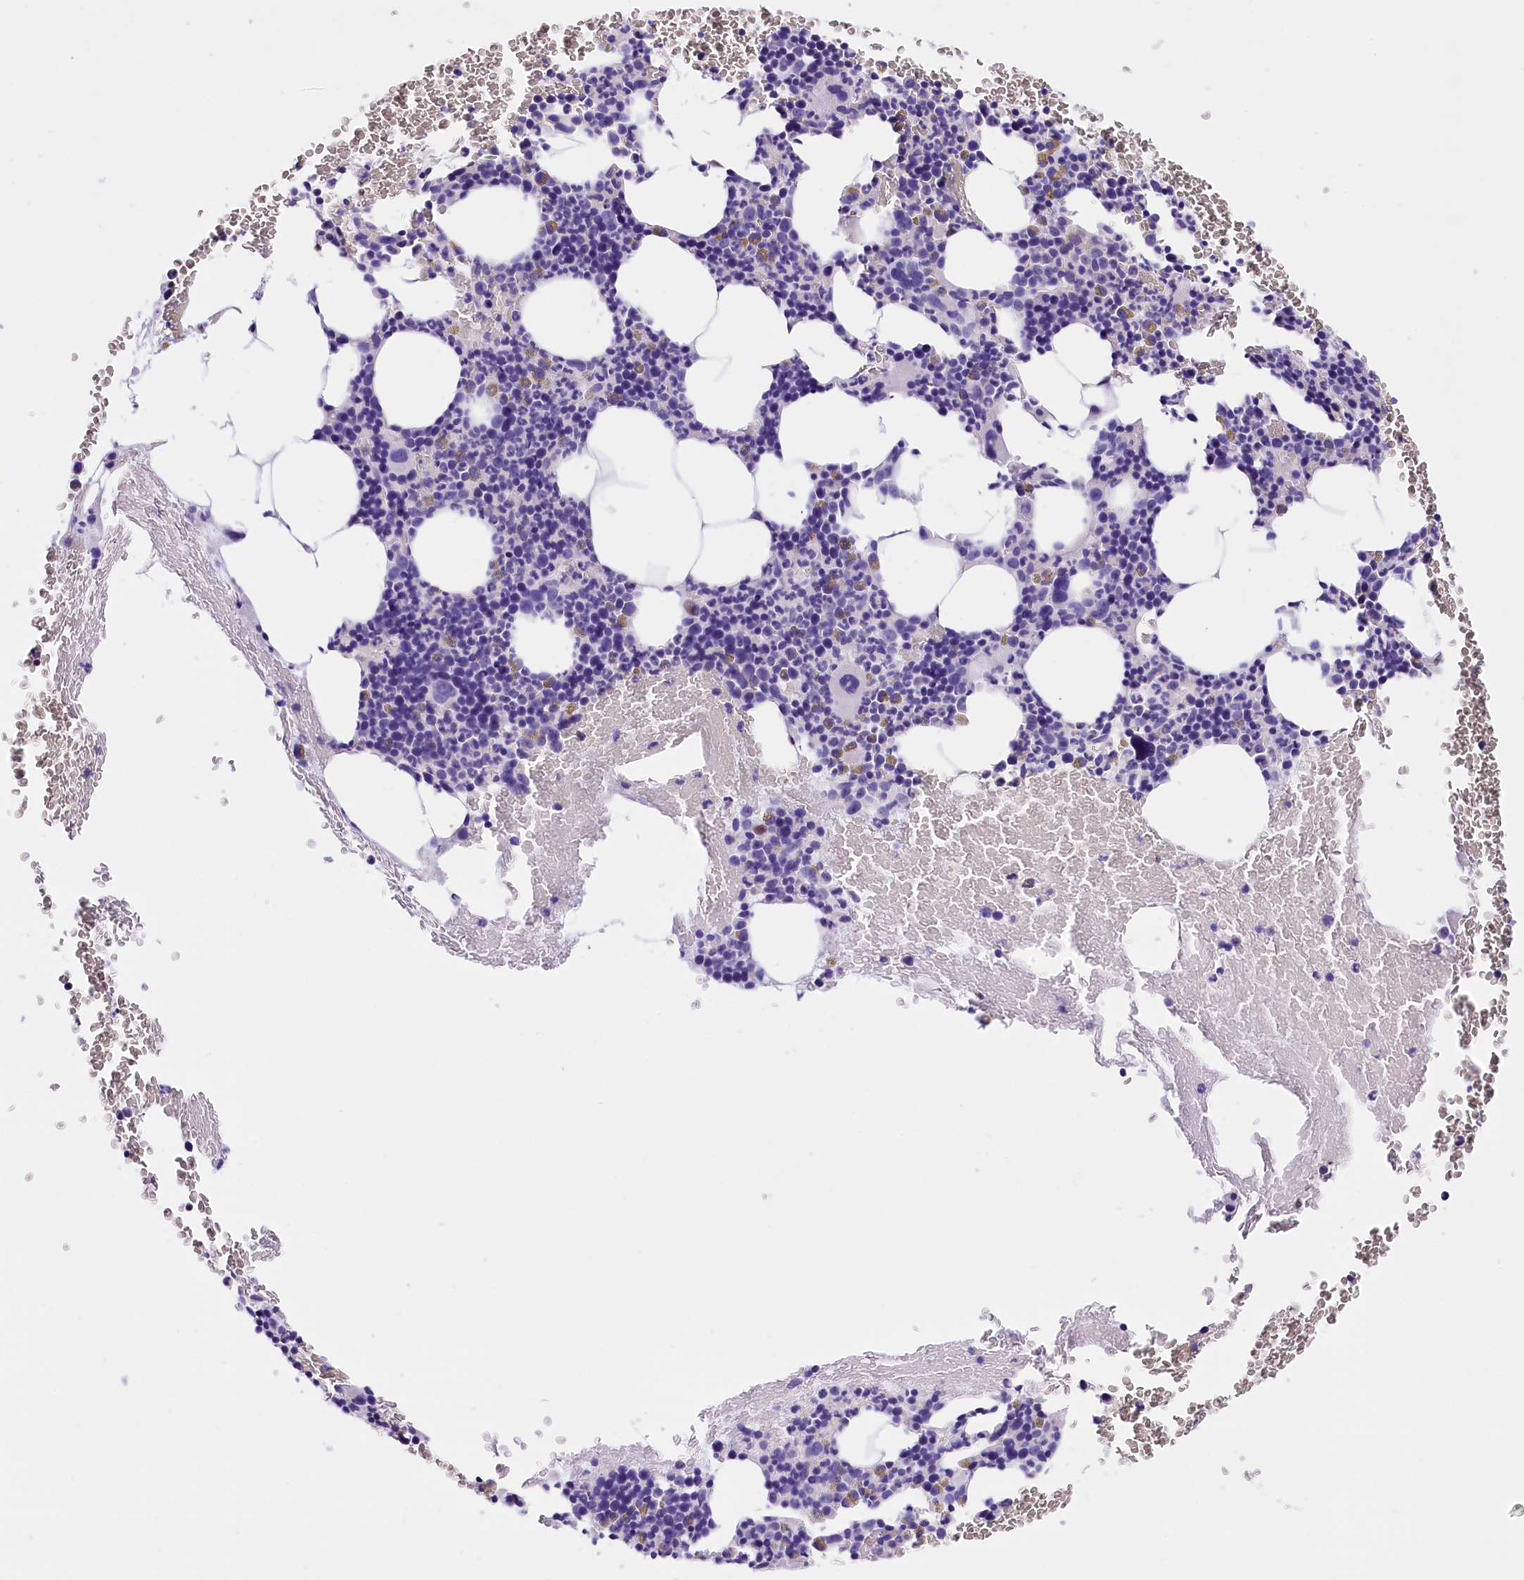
{"staining": {"intensity": "negative", "quantity": "none", "location": "none"}, "tissue": "bone marrow", "cell_type": "Hematopoietic cells", "image_type": "normal", "snomed": [{"axis": "morphology", "description": "Normal tissue, NOS"}, {"axis": "topography", "description": "Bone marrow"}], "caption": "A micrograph of bone marrow stained for a protein reveals no brown staining in hematopoietic cells. Brightfield microscopy of immunohistochemistry stained with DAB (3,3'-diaminobenzidine) (brown) and hematoxylin (blue), captured at high magnification.", "gene": "ABAT", "patient": {"sex": "male", "age": 75}}